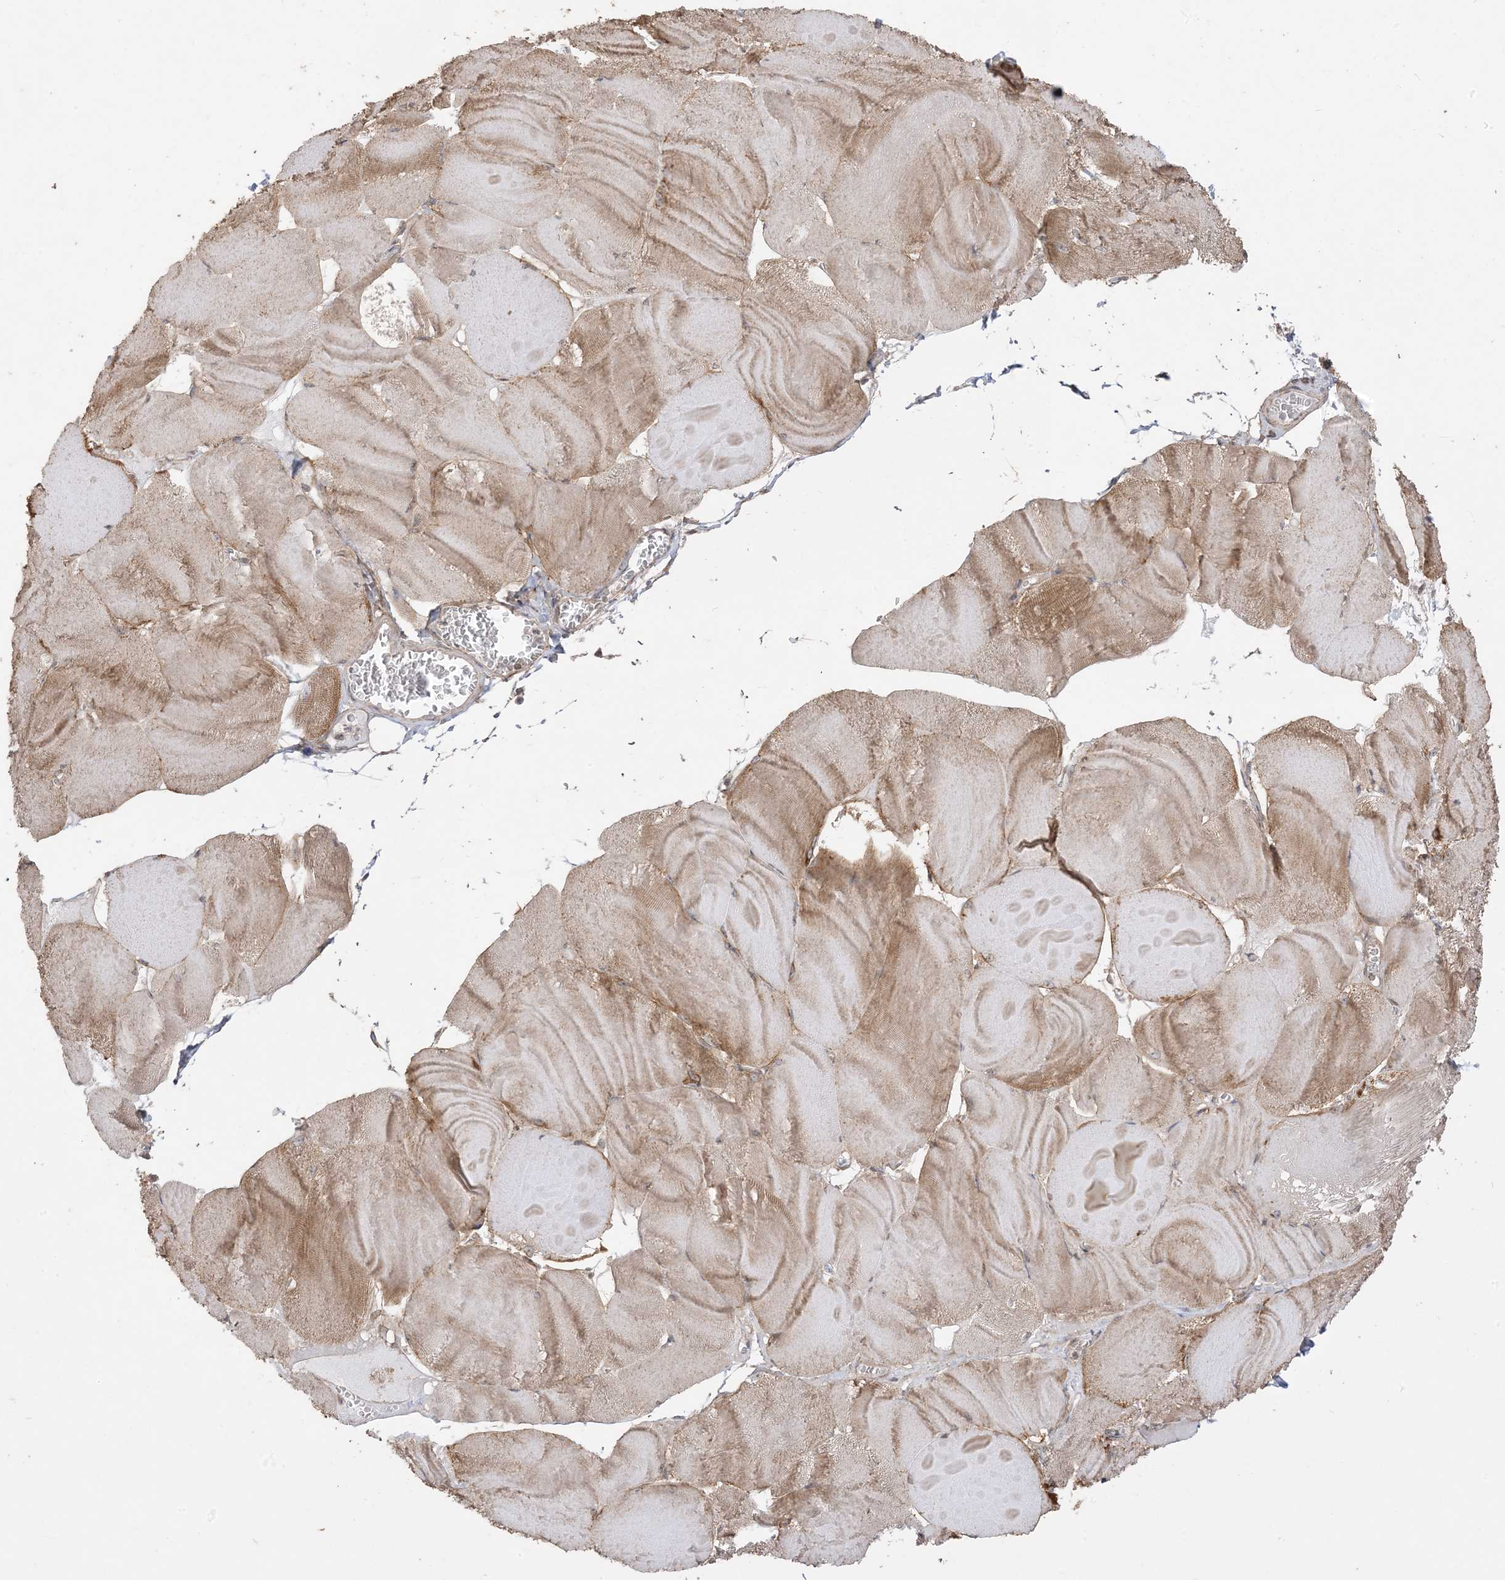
{"staining": {"intensity": "moderate", "quantity": ">75%", "location": "cytoplasmic/membranous"}, "tissue": "skeletal muscle", "cell_type": "Myocytes", "image_type": "normal", "snomed": [{"axis": "morphology", "description": "Normal tissue, NOS"}, {"axis": "morphology", "description": "Basal cell carcinoma"}, {"axis": "topography", "description": "Skeletal muscle"}], "caption": "This micrograph shows immunohistochemistry staining of unremarkable skeletal muscle, with medium moderate cytoplasmic/membranous positivity in approximately >75% of myocytes.", "gene": "SIRT3", "patient": {"sex": "female", "age": 64}}